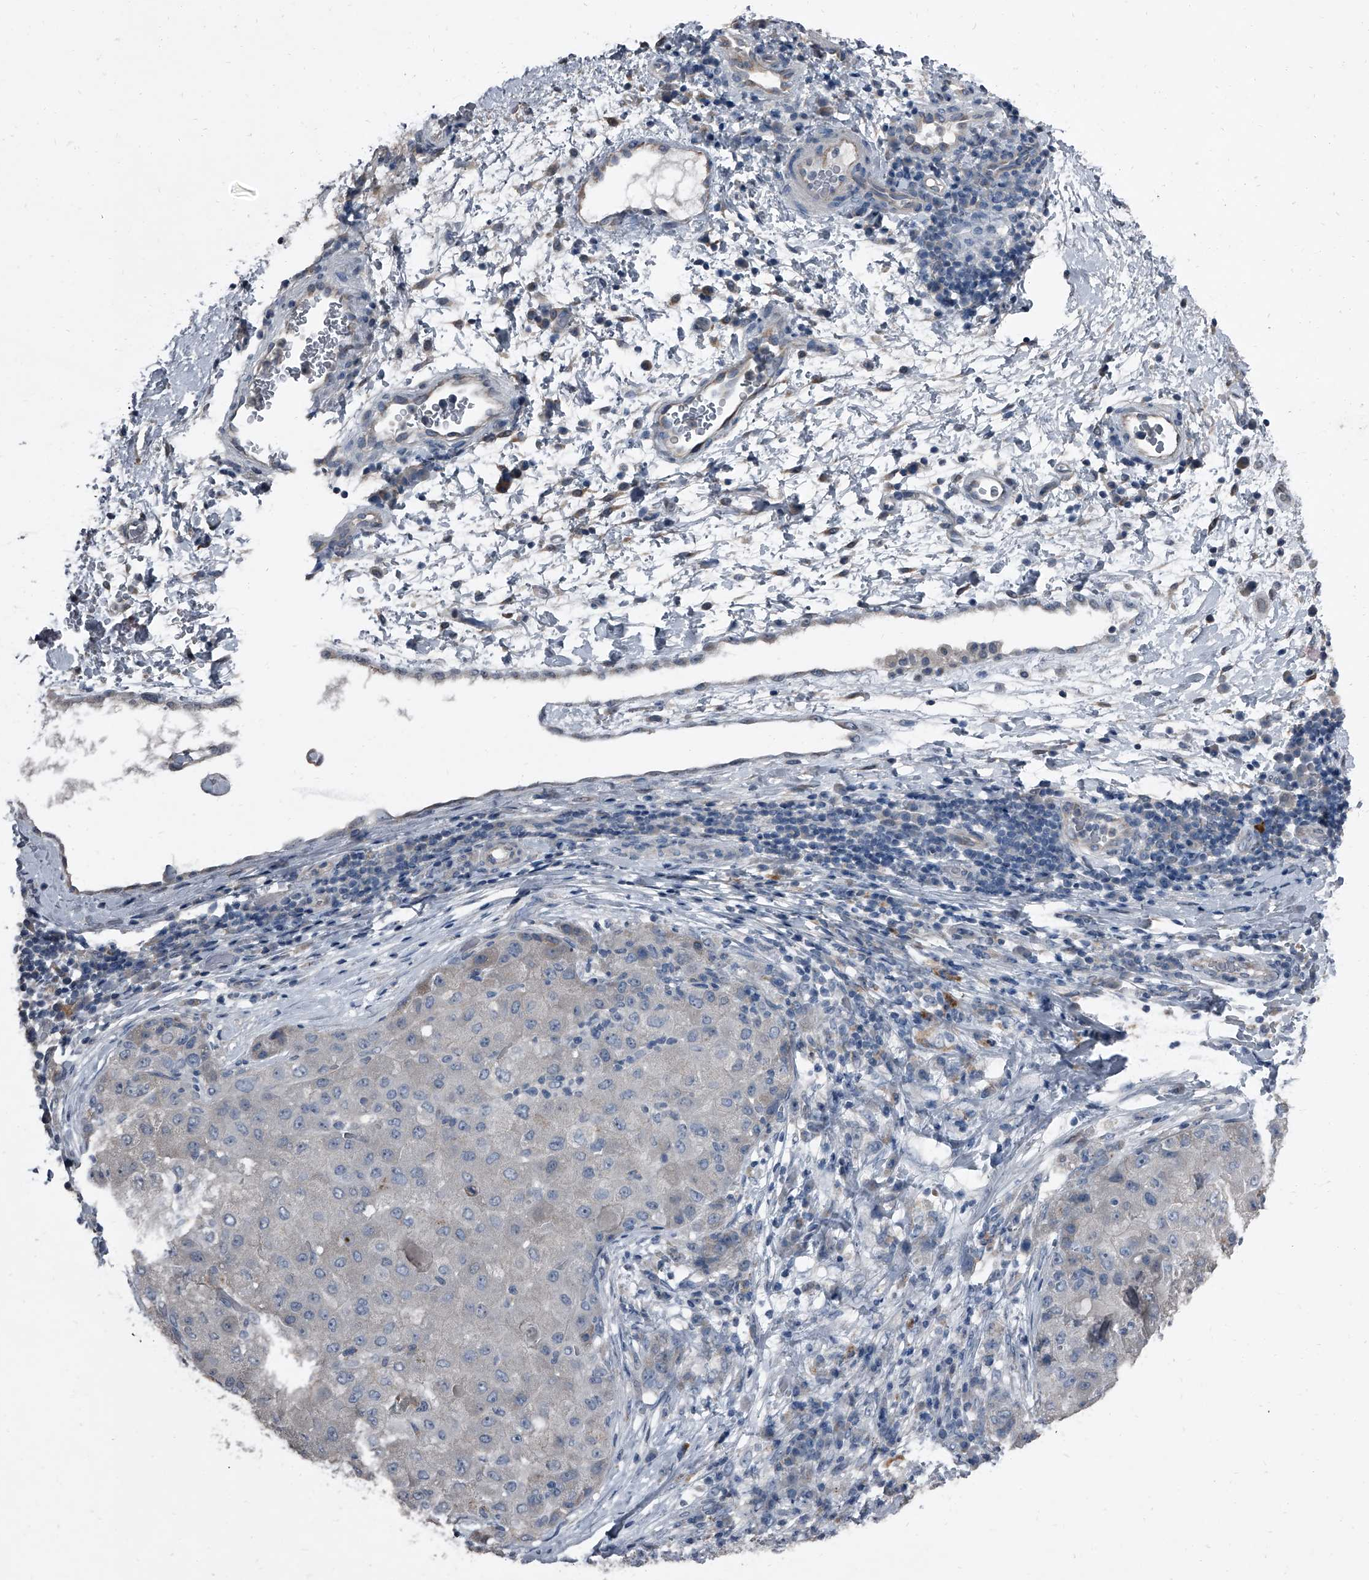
{"staining": {"intensity": "negative", "quantity": "none", "location": "none"}, "tissue": "liver cancer", "cell_type": "Tumor cells", "image_type": "cancer", "snomed": [{"axis": "morphology", "description": "Carcinoma, Hepatocellular, NOS"}, {"axis": "topography", "description": "Liver"}], "caption": "An immunohistochemistry micrograph of liver cancer (hepatocellular carcinoma) is shown. There is no staining in tumor cells of liver cancer (hepatocellular carcinoma).", "gene": "HEPHL1", "patient": {"sex": "male", "age": 80}}